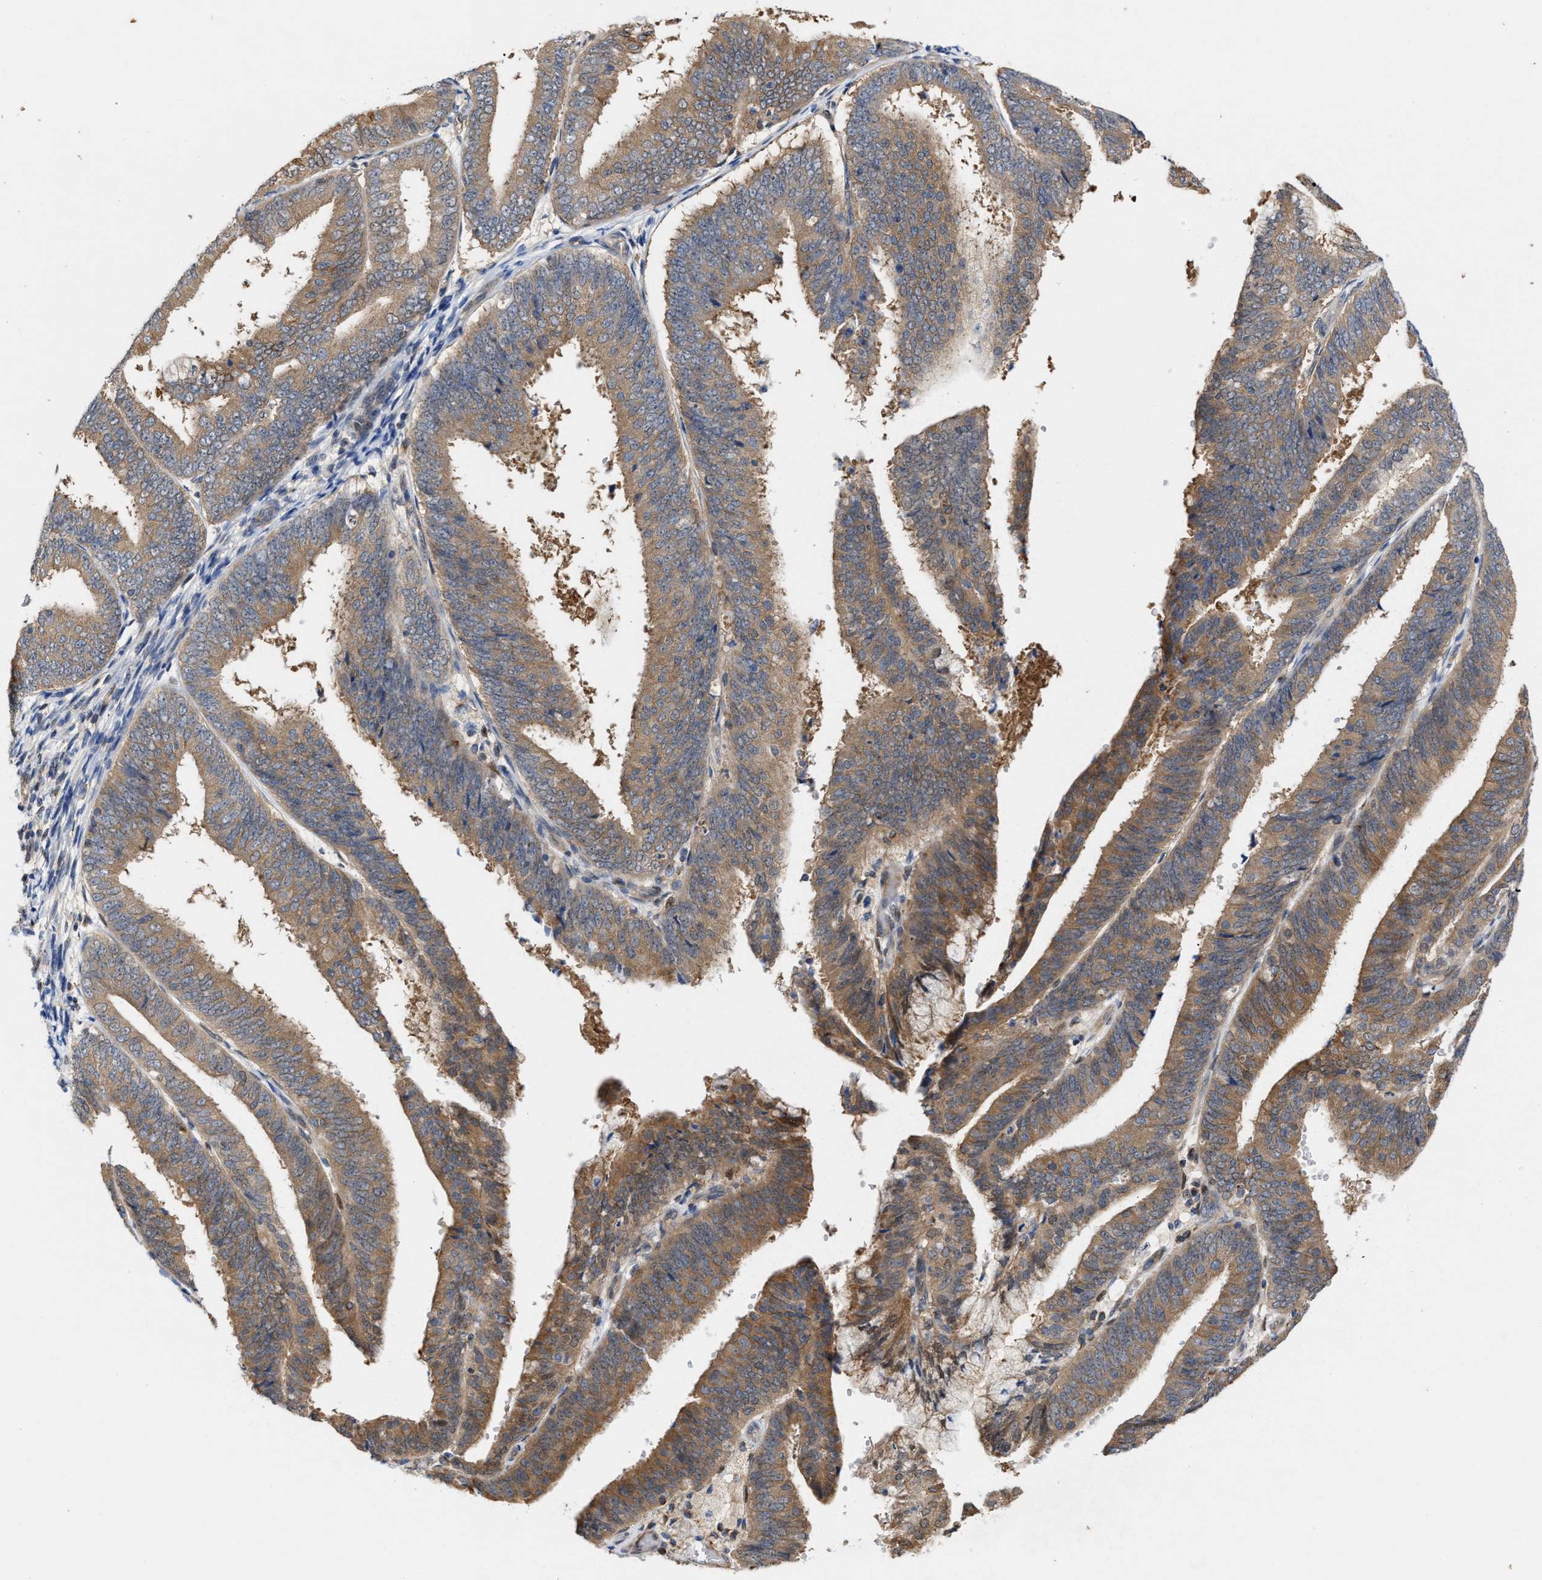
{"staining": {"intensity": "moderate", "quantity": ">75%", "location": "cytoplasmic/membranous"}, "tissue": "endometrial cancer", "cell_type": "Tumor cells", "image_type": "cancer", "snomed": [{"axis": "morphology", "description": "Adenocarcinoma, NOS"}, {"axis": "topography", "description": "Endometrium"}], "caption": "Endometrial cancer stained with a brown dye exhibits moderate cytoplasmic/membranous positive positivity in about >75% of tumor cells.", "gene": "BBLN", "patient": {"sex": "female", "age": 63}}